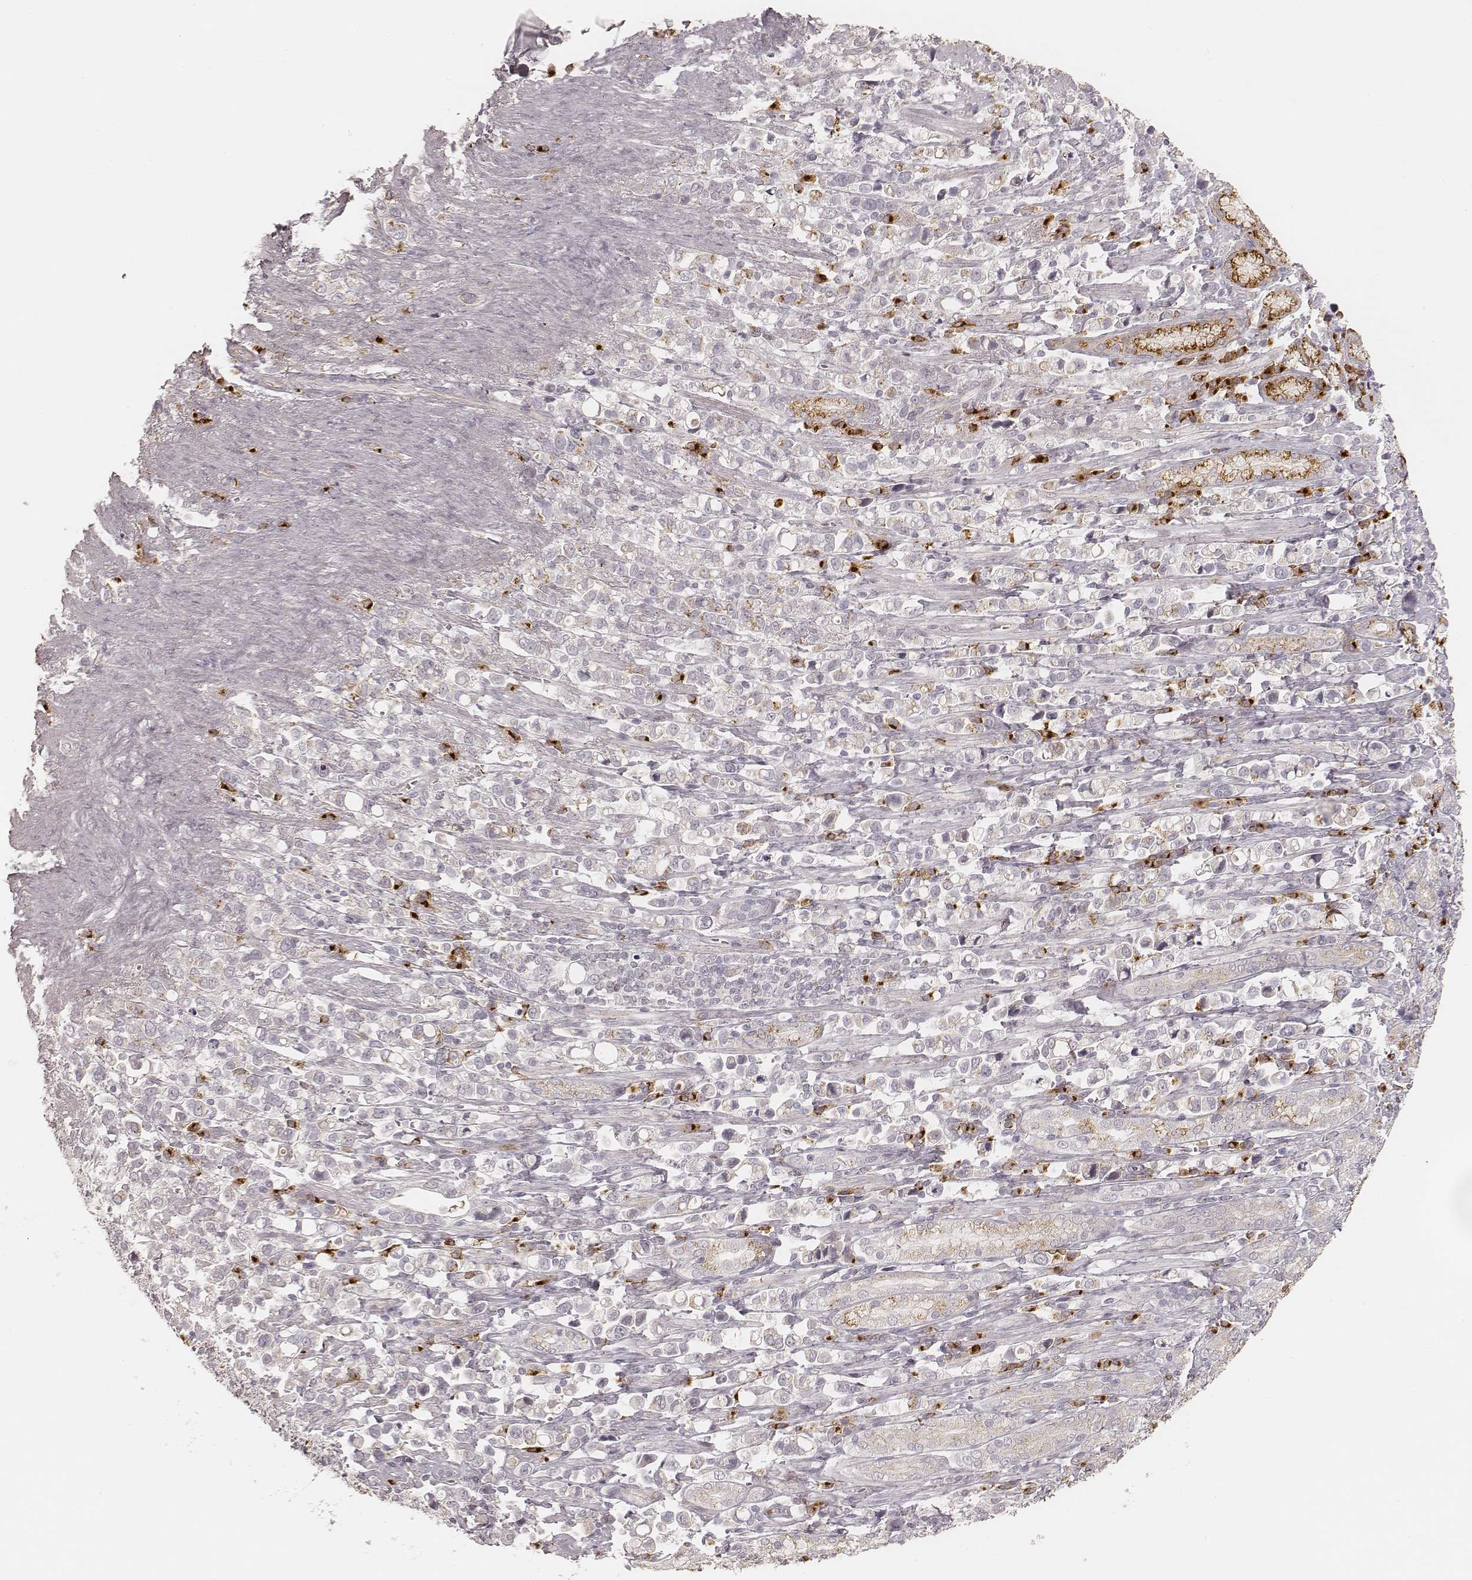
{"staining": {"intensity": "weak", "quantity": "<25%", "location": "cytoplasmic/membranous"}, "tissue": "stomach cancer", "cell_type": "Tumor cells", "image_type": "cancer", "snomed": [{"axis": "morphology", "description": "Adenocarcinoma, NOS"}, {"axis": "topography", "description": "Stomach"}], "caption": "This is an immunohistochemistry (IHC) micrograph of human stomach adenocarcinoma. There is no staining in tumor cells.", "gene": "GORASP2", "patient": {"sex": "male", "age": 63}}